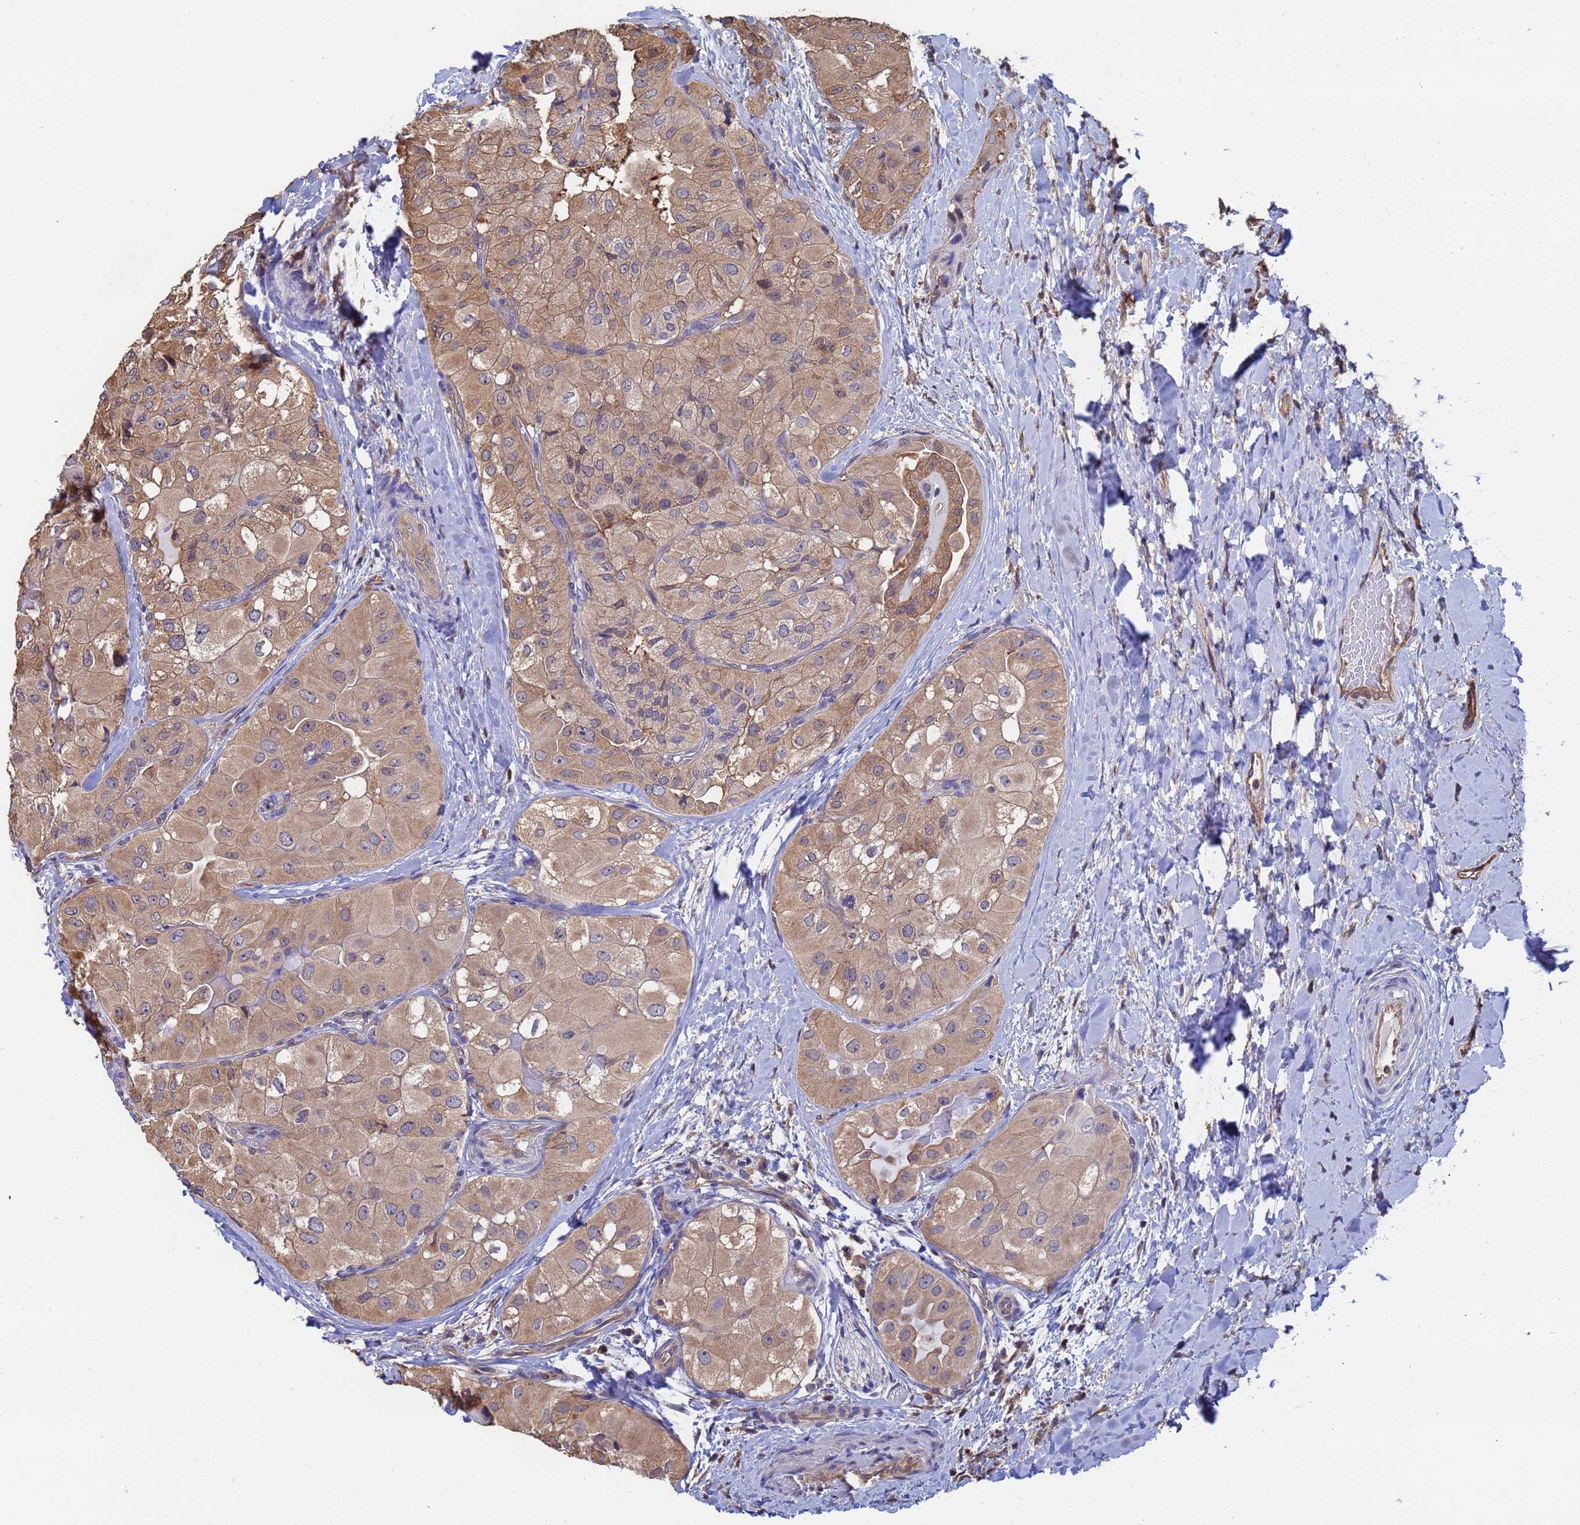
{"staining": {"intensity": "moderate", "quantity": ">75%", "location": "cytoplasmic/membranous"}, "tissue": "thyroid cancer", "cell_type": "Tumor cells", "image_type": "cancer", "snomed": [{"axis": "morphology", "description": "Normal tissue, NOS"}, {"axis": "morphology", "description": "Papillary adenocarcinoma, NOS"}, {"axis": "topography", "description": "Thyroid gland"}], "caption": "Papillary adenocarcinoma (thyroid) was stained to show a protein in brown. There is medium levels of moderate cytoplasmic/membranous staining in approximately >75% of tumor cells. (Brightfield microscopy of DAB IHC at high magnification).", "gene": "FAM25A", "patient": {"sex": "female", "age": 59}}